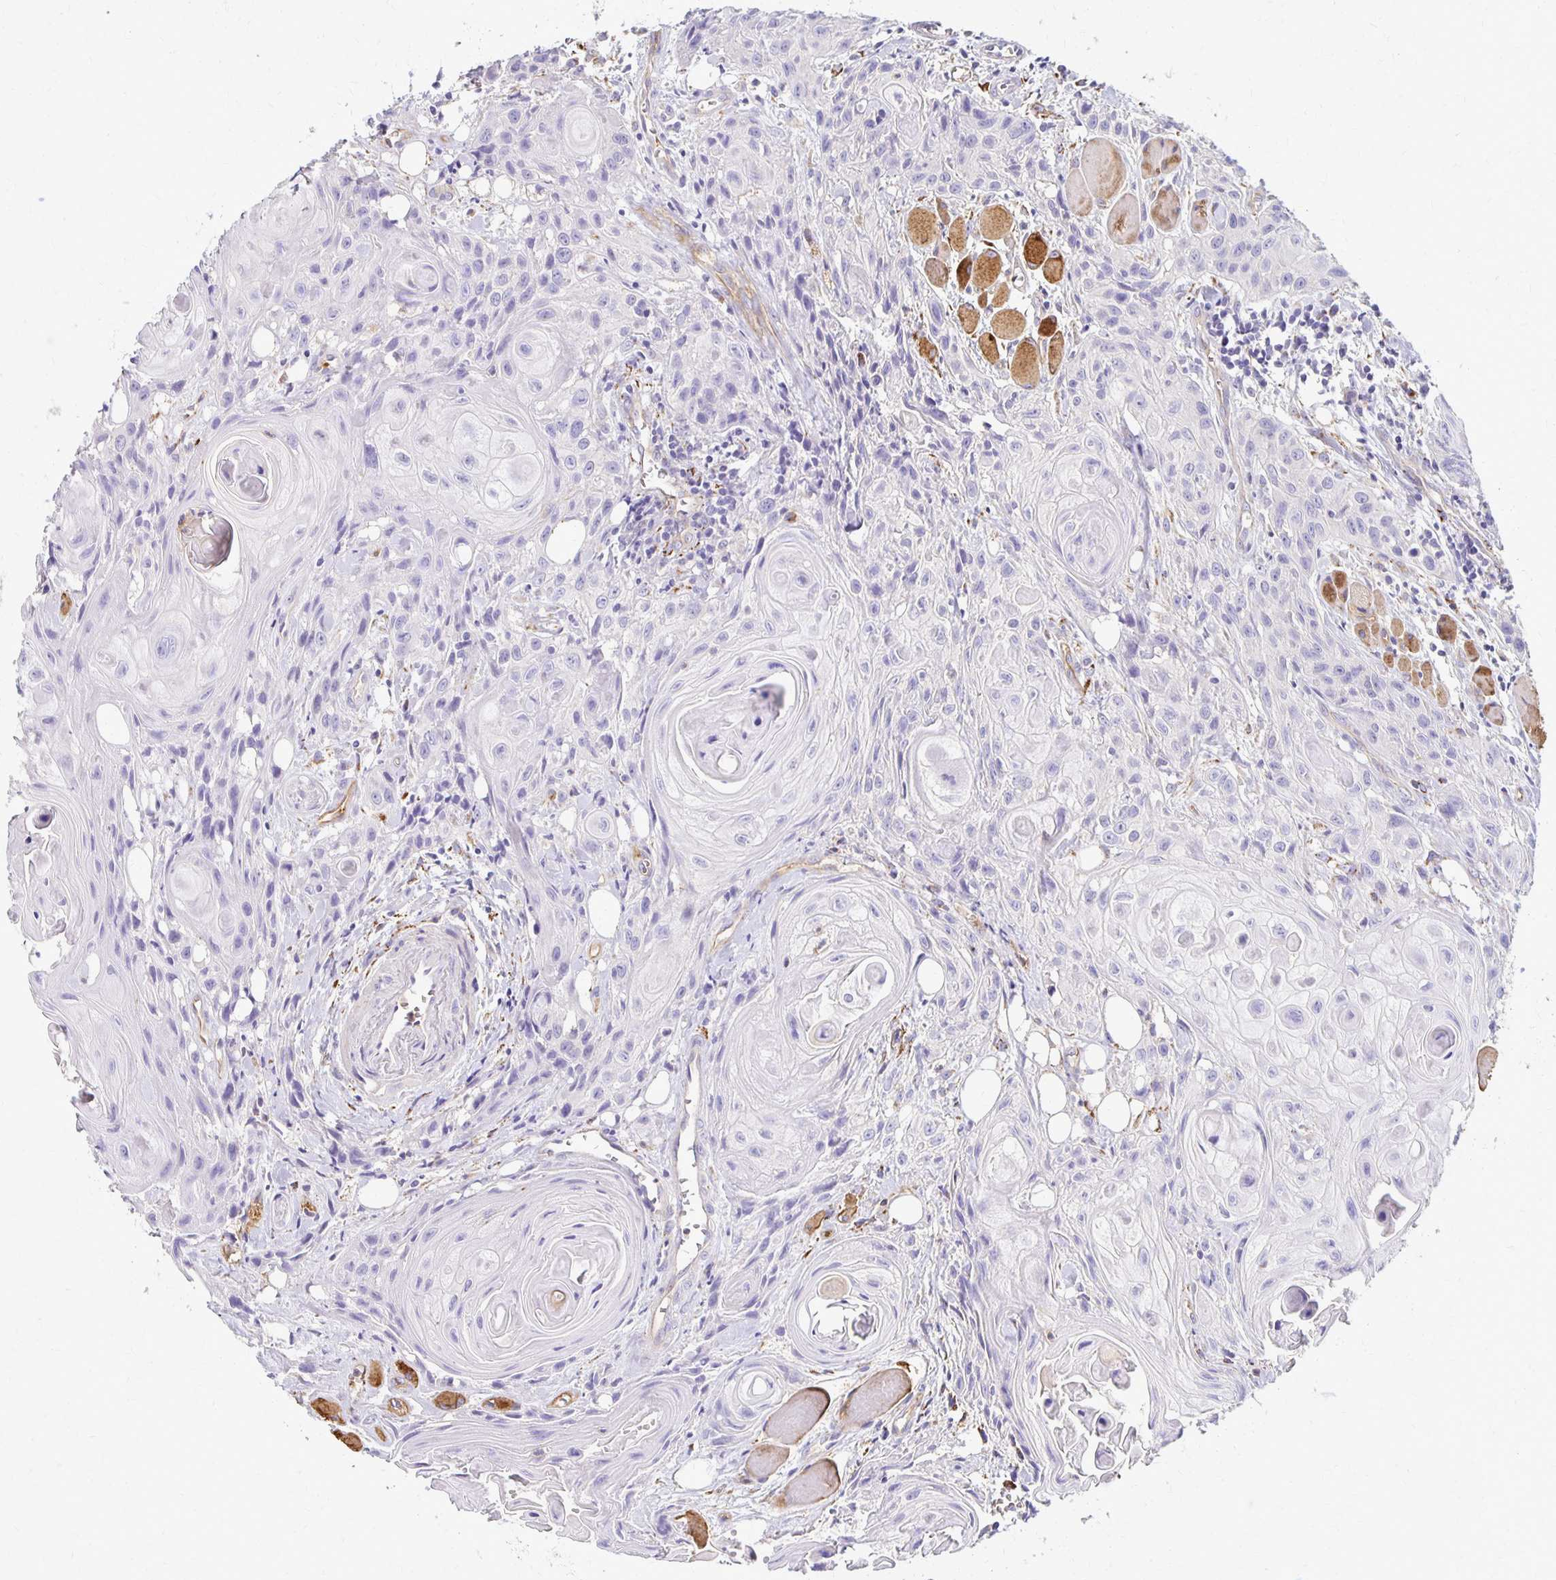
{"staining": {"intensity": "negative", "quantity": "none", "location": "none"}, "tissue": "head and neck cancer", "cell_type": "Tumor cells", "image_type": "cancer", "snomed": [{"axis": "morphology", "description": "Squamous cell carcinoma, NOS"}, {"axis": "topography", "description": "Oral tissue"}, {"axis": "topography", "description": "Head-Neck"}], "caption": "An IHC histopathology image of head and neck cancer is shown. There is no staining in tumor cells of head and neck cancer.", "gene": "TTYH1", "patient": {"sex": "male", "age": 58}}